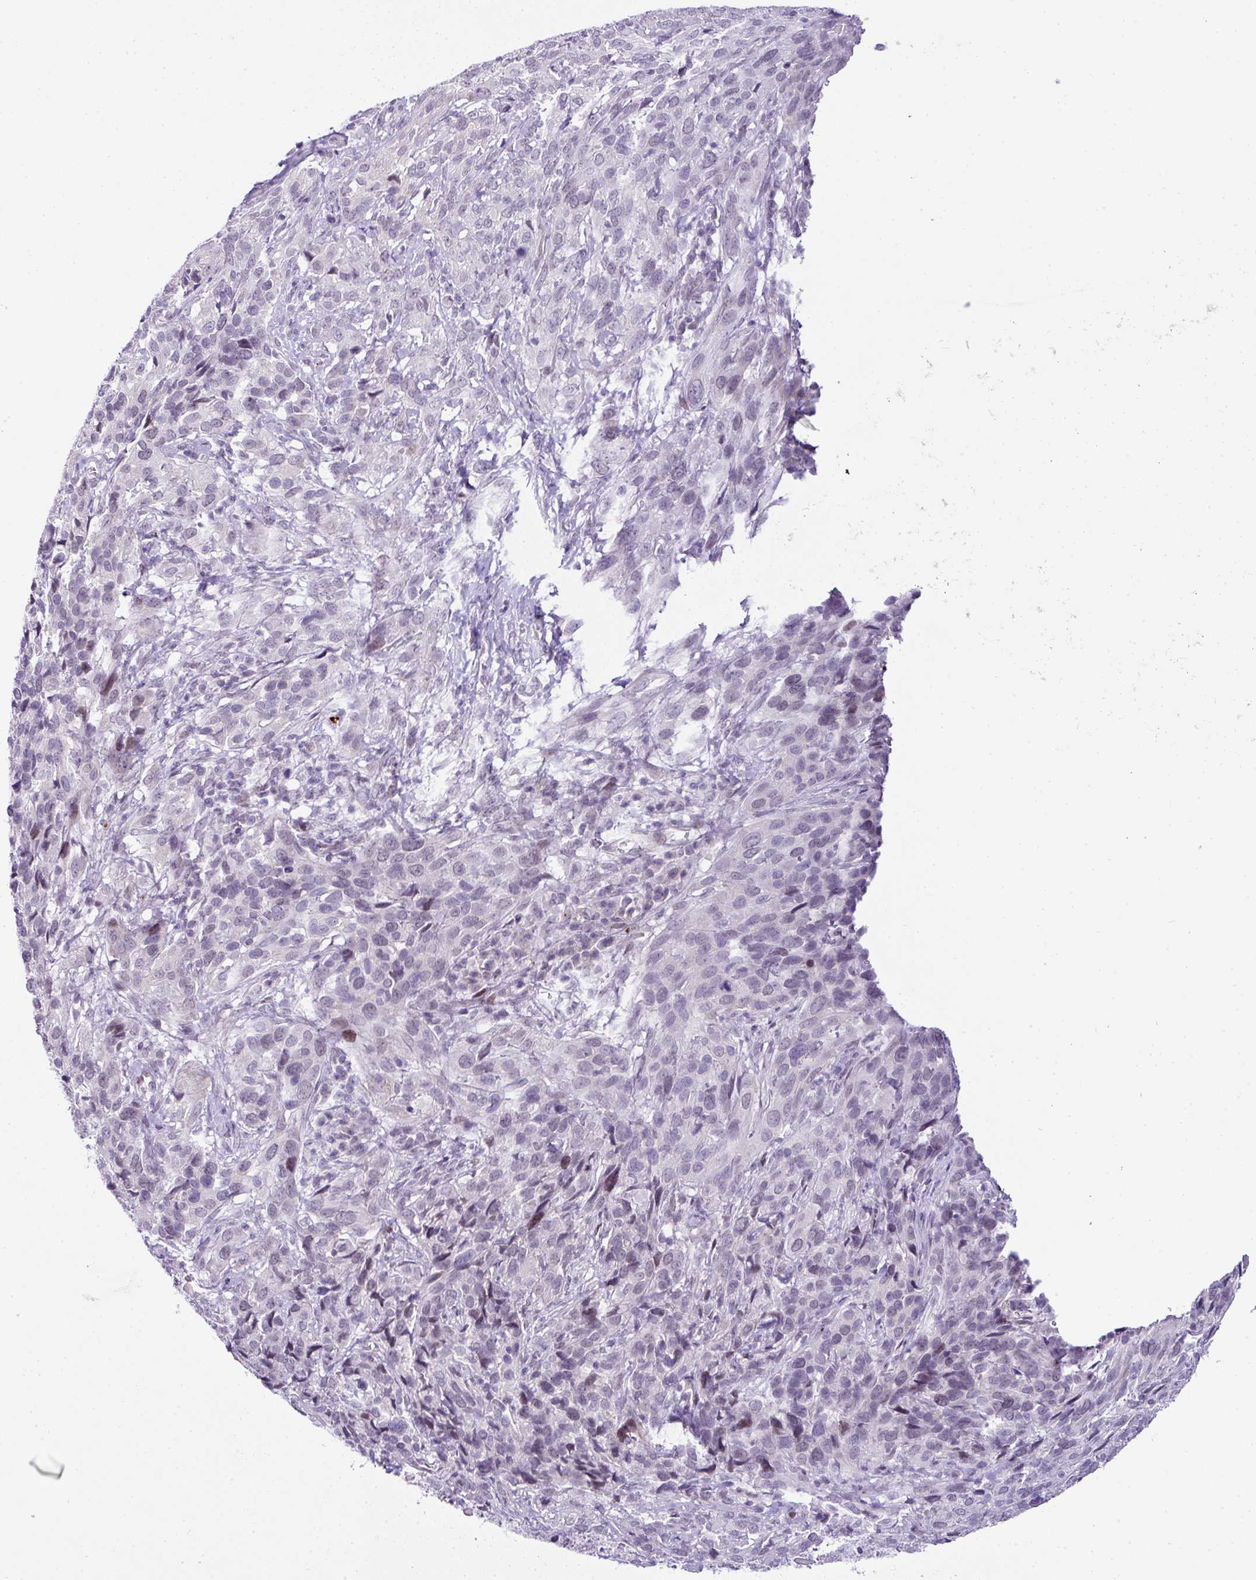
{"staining": {"intensity": "negative", "quantity": "none", "location": "none"}, "tissue": "cervical cancer", "cell_type": "Tumor cells", "image_type": "cancer", "snomed": [{"axis": "morphology", "description": "Squamous cell carcinoma, NOS"}, {"axis": "topography", "description": "Cervix"}], "caption": "This is a photomicrograph of immunohistochemistry staining of cervical cancer (squamous cell carcinoma), which shows no expression in tumor cells.", "gene": "CMTM5", "patient": {"sex": "female", "age": 51}}